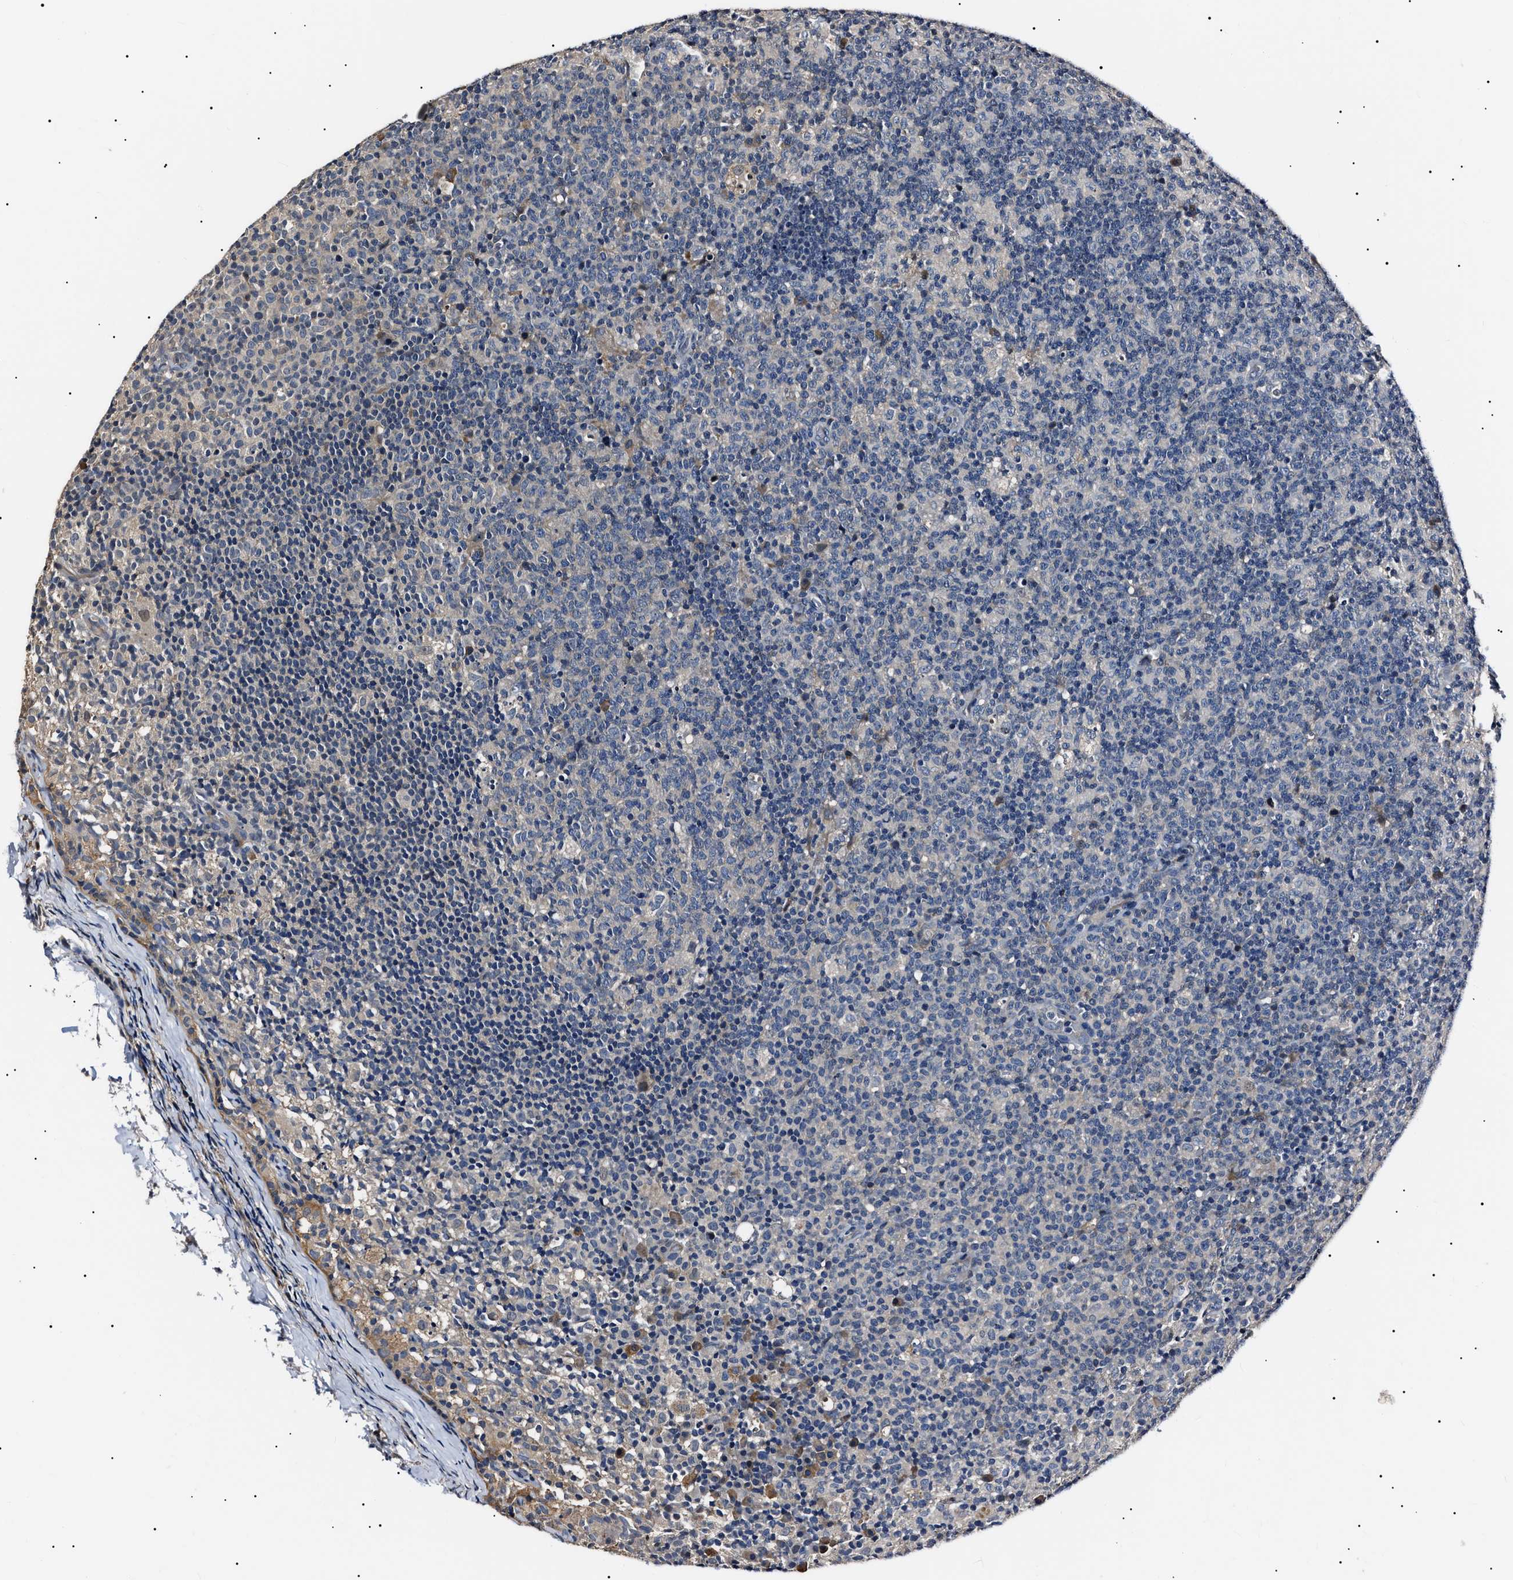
{"staining": {"intensity": "negative", "quantity": "none", "location": "none"}, "tissue": "lymph node", "cell_type": "Germinal center cells", "image_type": "normal", "snomed": [{"axis": "morphology", "description": "Normal tissue, NOS"}, {"axis": "morphology", "description": "Inflammation, NOS"}, {"axis": "topography", "description": "Lymph node"}], "caption": "This is an IHC photomicrograph of normal lymph node. There is no expression in germinal center cells.", "gene": "IFT81", "patient": {"sex": "male", "age": 55}}